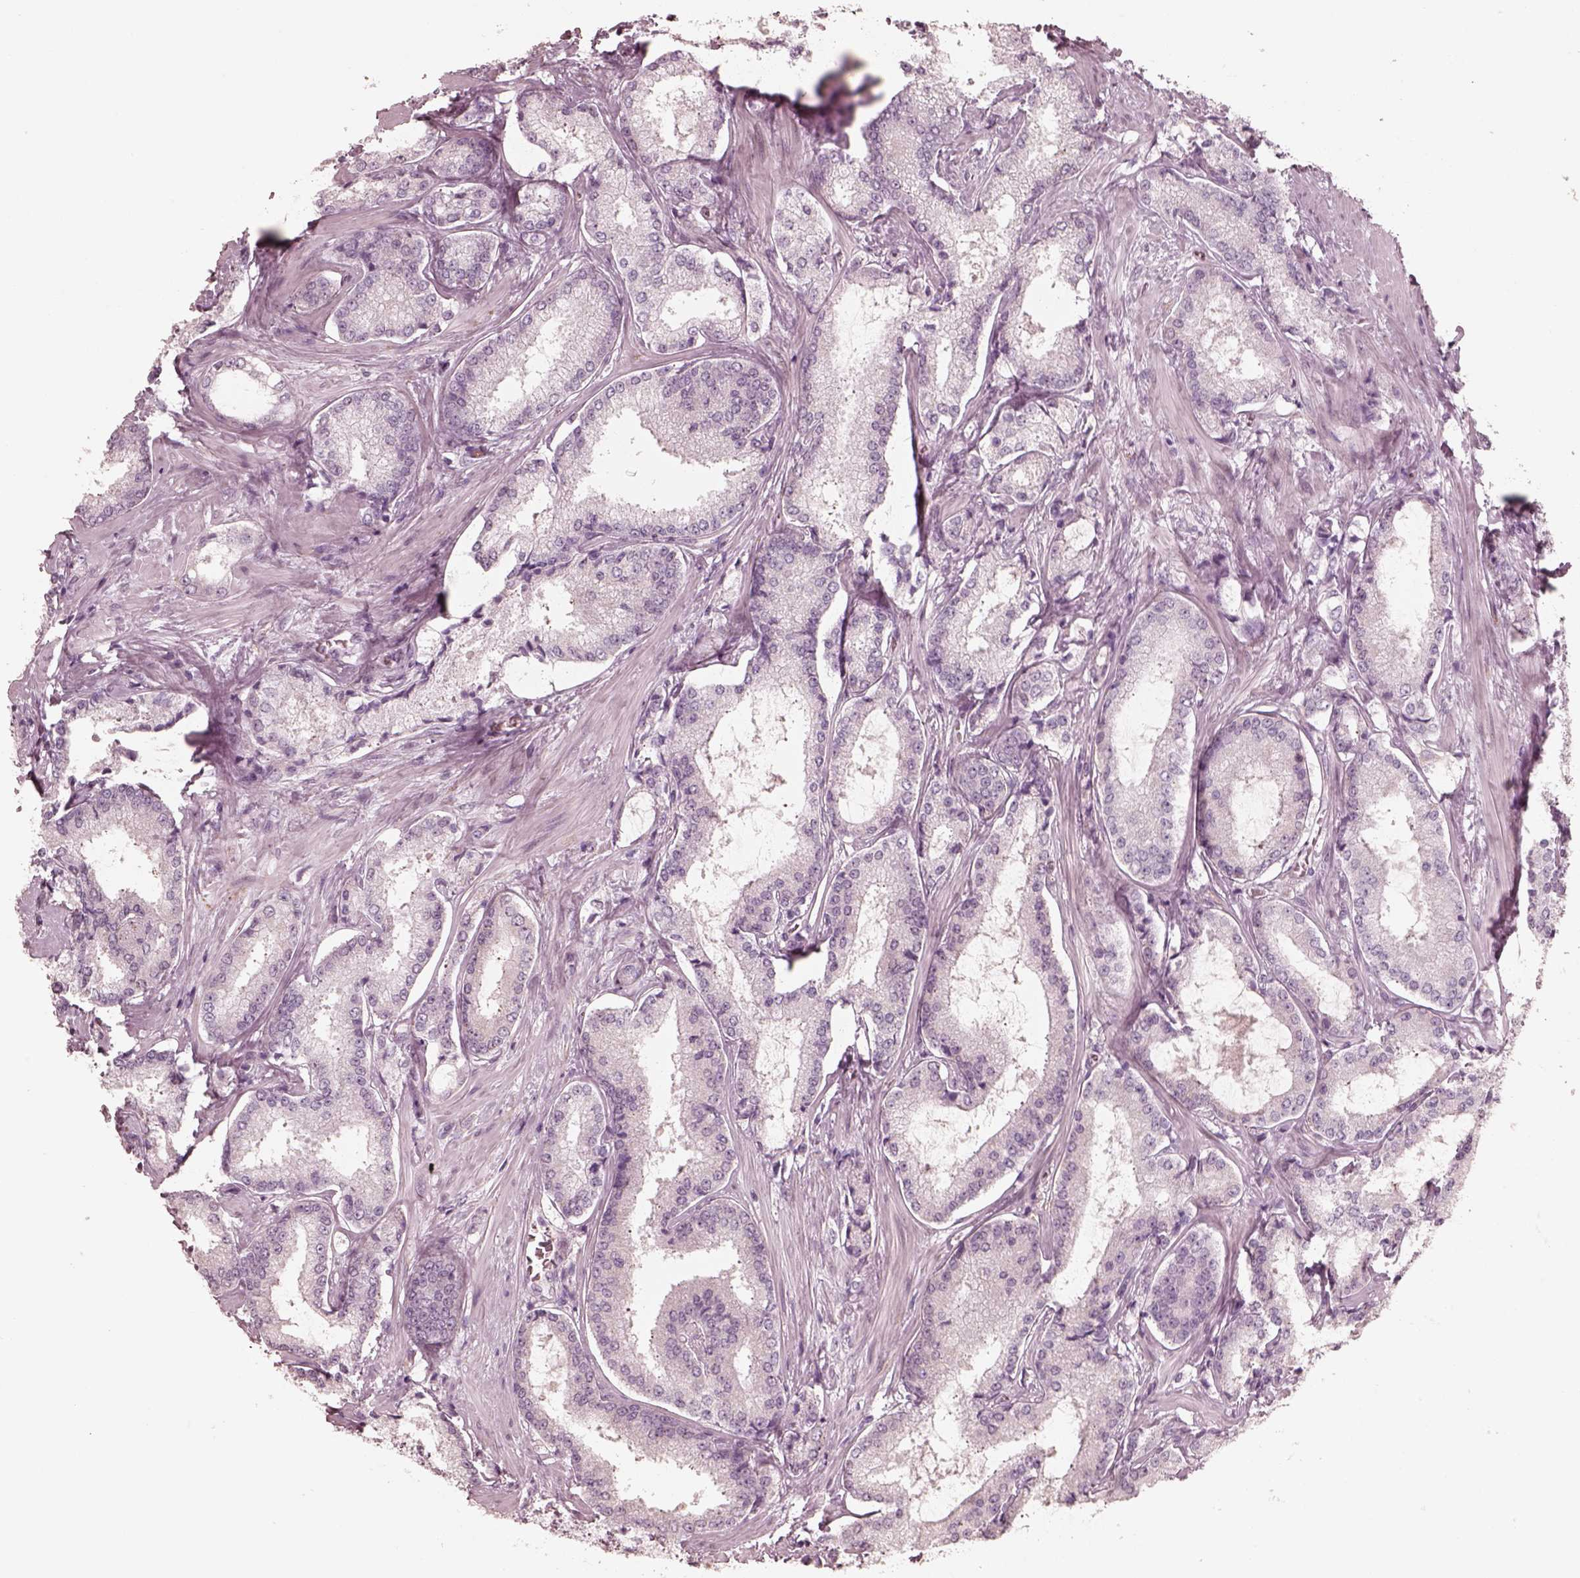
{"staining": {"intensity": "negative", "quantity": "none", "location": "none"}, "tissue": "prostate cancer", "cell_type": "Tumor cells", "image_type": "cancer", "snomed": [{"axis": "morphology", "description": "Adenocarcinoma, Low grade"}, {"axis": "topography", "description": "Prostate"}], "caption": "High power microscopy image of an immunohistochemistry histopathology image of prostate cancer (low-grade adenocarcinoma), revealing no significant positivity in tumor cells.", "gene": "RAB3C", "patient": {"sex": "male", "age": 56}}